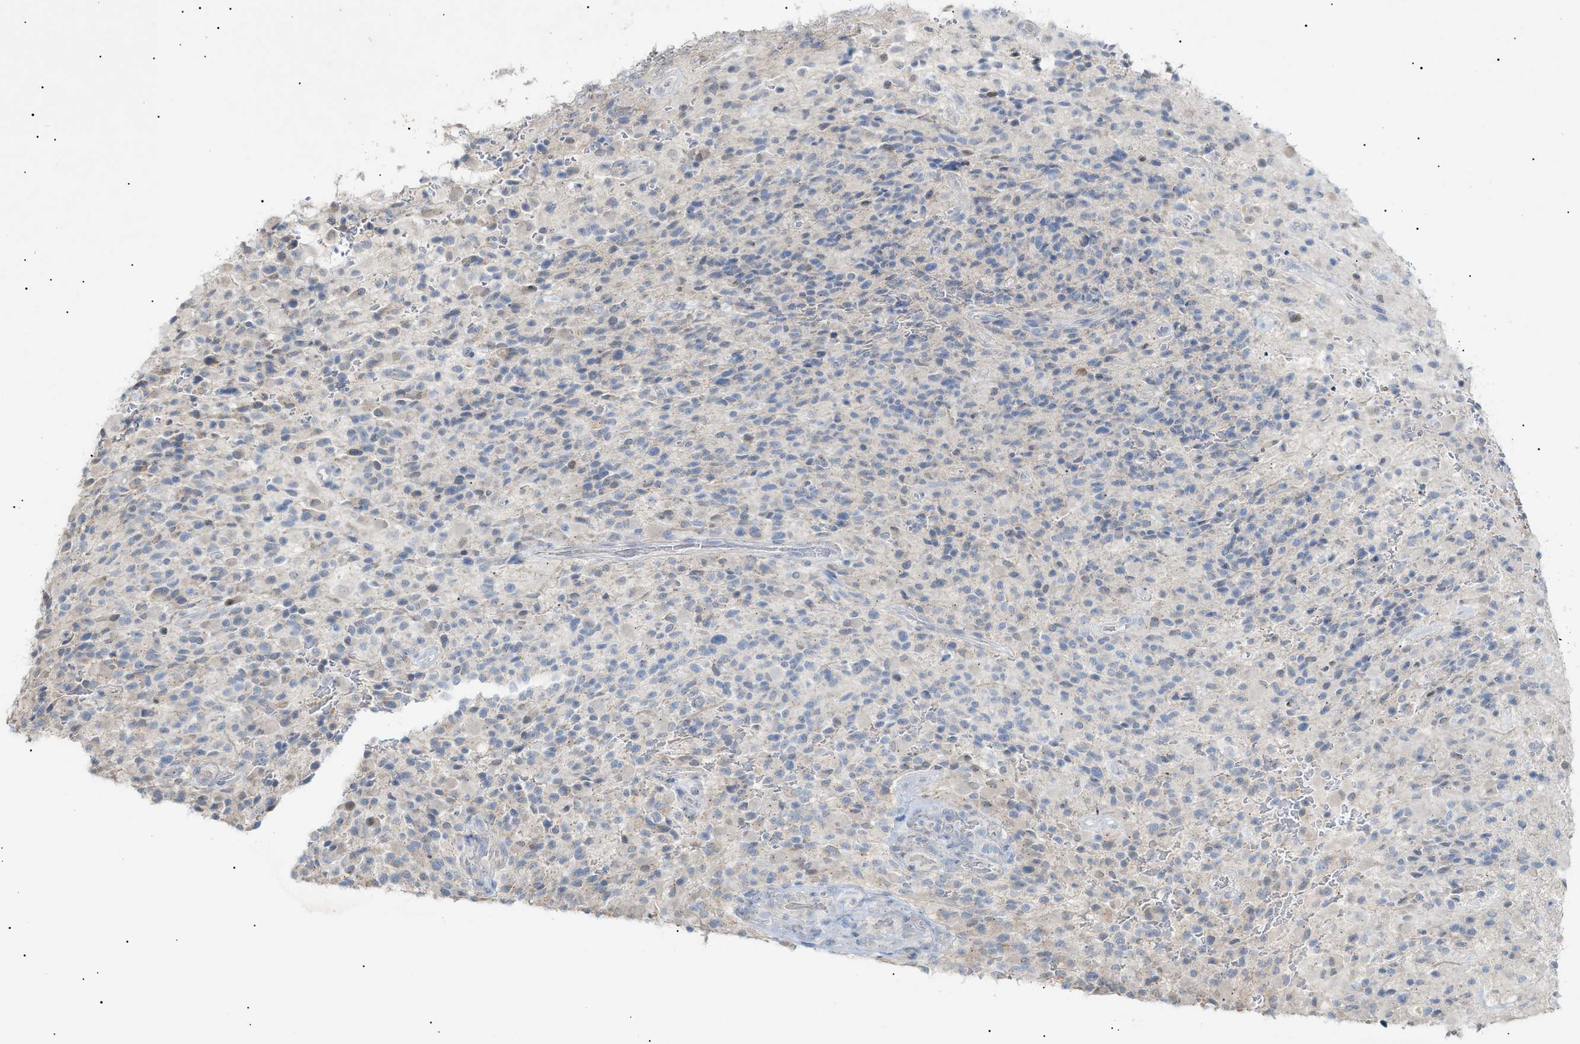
{"staining": {"intensity": "negative", "quantity": "none", "location": "none"}, "tissue": "glioma", "cell_type": "Tumor cells", "image_type": "cancer", "snomed": [{"axis": "morphology", "description": "Glioma, malignant, High grade"}, {"axis": "topography", "description": "Brain"}], "caption": "Human malignant glioma (high-grade) stained for a protein using immunohistochemistry (IHC) demonstrates no expression in tumor cells.", "gene": "SLC25A31", "patient": {"sex": "male", "age": 71}}